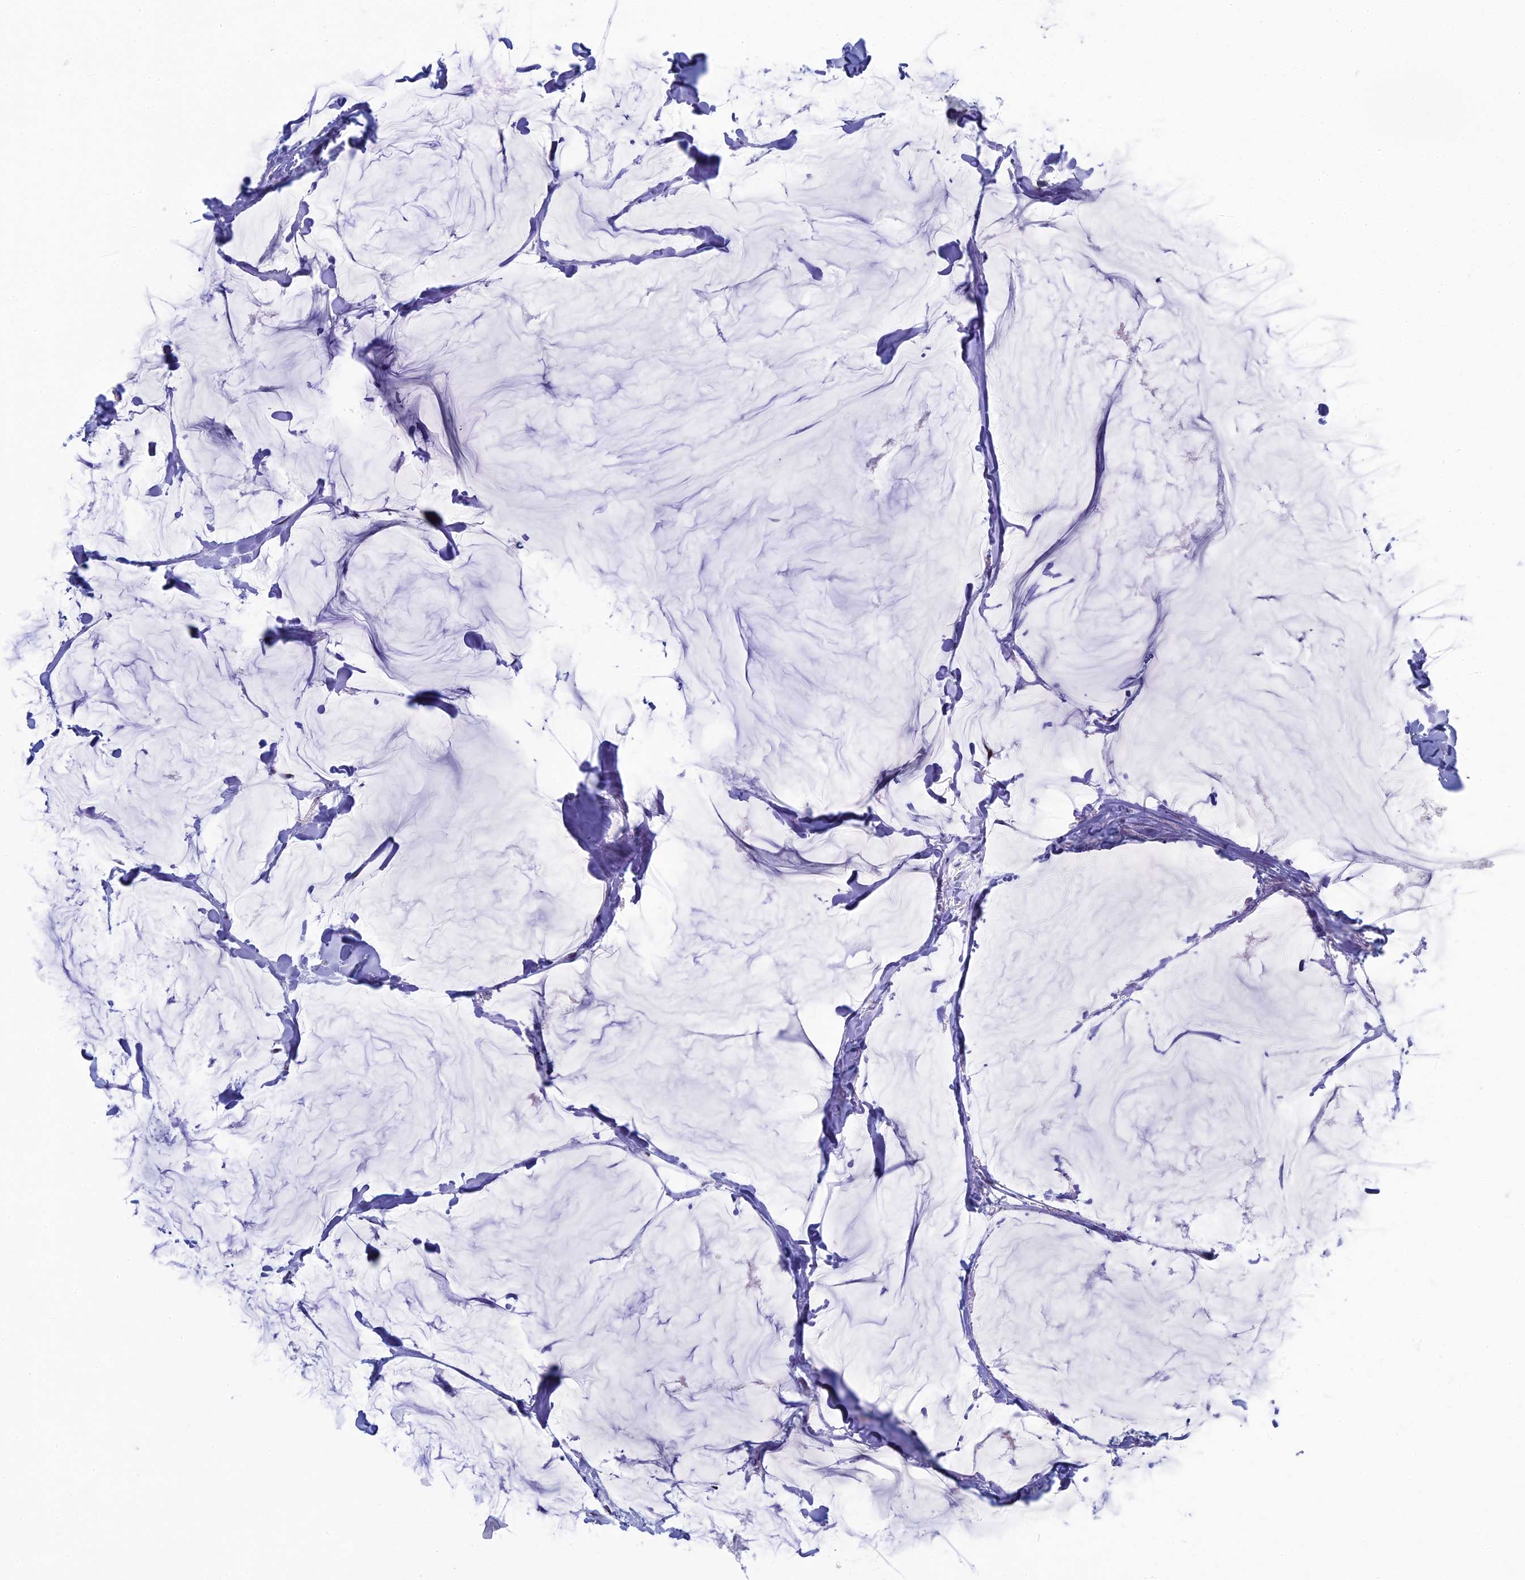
{"staining": {"intensity": "moderate", "quantity": ">75%", "location": "nuclear"}, "tissue": "breast cancer", "cell_type": "Tumor cells", "image_type": "cancer", "snomed": [{"axis": "morphology", "description": "Duct carcinoma"}, {"axis": "topography", "description": "Breast"}], "caption": "IHC (DAB (3,3'-diaminobenzidine)) staining of breast infiltrating ductal carcinoma demonstrates moderate nuclear protein staining in approximately >75% of tumor cells. Nuclei are stained in blue.", "gene": "CCDC86", "patient": {"sex": "female", "age": 93}}